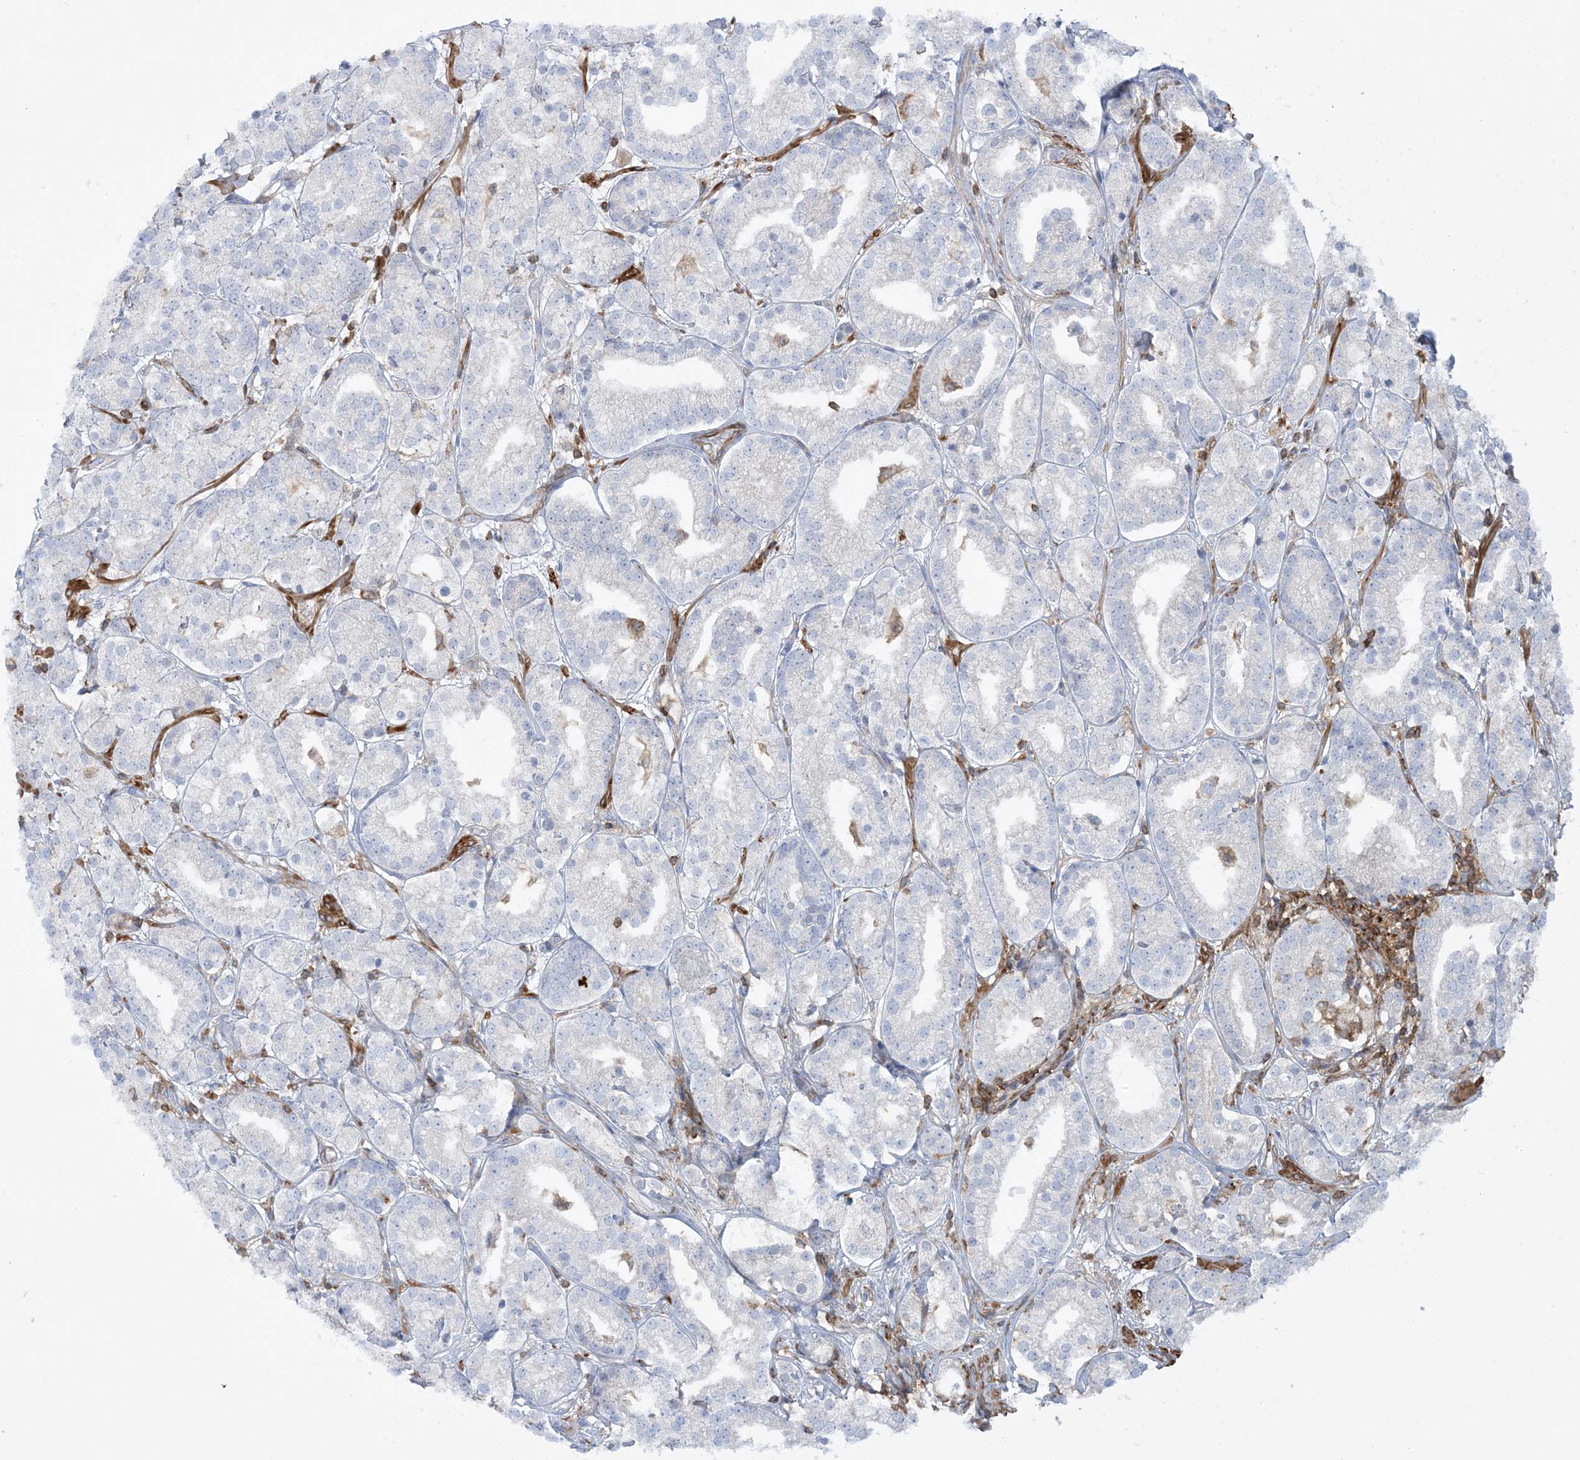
{"staining": {"intensity": "negative", "quantity": "none", "location": "none"}, "tissue": "prostate cancer", "cell_type": "Tumor cells", "image_type": "cancer", "snomed": [{"axis": "morphology", "description": "Adenocarcinoma, High grade"}, {"axis": "topography", "description": "Prostate"}], "caption": "High-grade adenocarcinoma (prostate) stained for a protein using IHC demonstrates no expression tumor cells.", "gene": "ARHGAP30", "patient": {"sex": "male", "age": 69}}